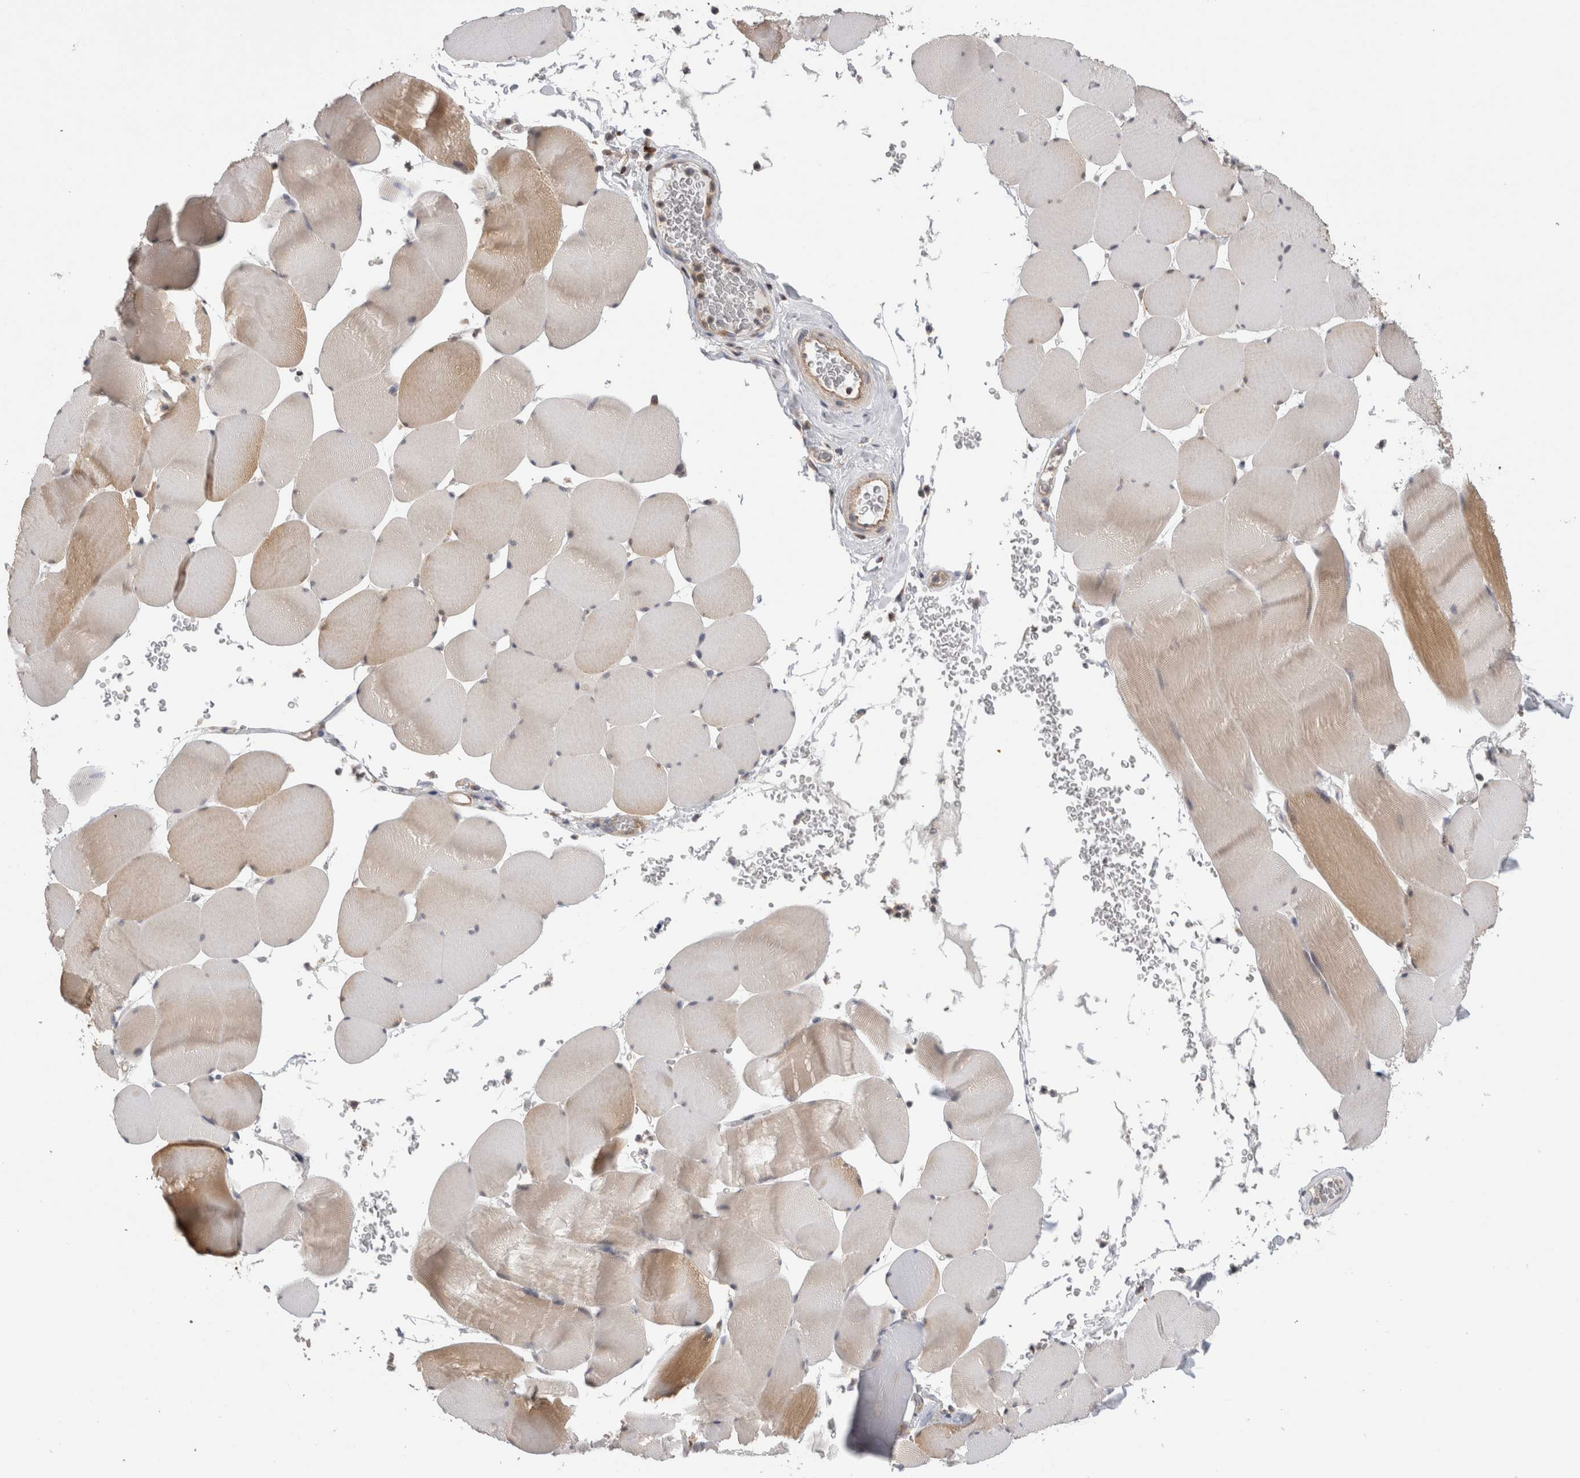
{"staining": {"intensity": "weak", "quantity": "<25%", "location": "cytoplasmic/membranous"}, "tissue": "skeletal muscle", "cell_type": "Myocytes", "image_type": "normal", "snomed": [{"axis": "morphology", "description": "Normal tissue, NOS"}, {"axis": "topography", "description": "Skeletal muscle"}], "caption": "Unremarkable skeletal muscle was stained to show a protein in brown. There is no significant expression in myocytes.", "gene": "GRIK2", "patient": {"sex": "male", "age": 62}}